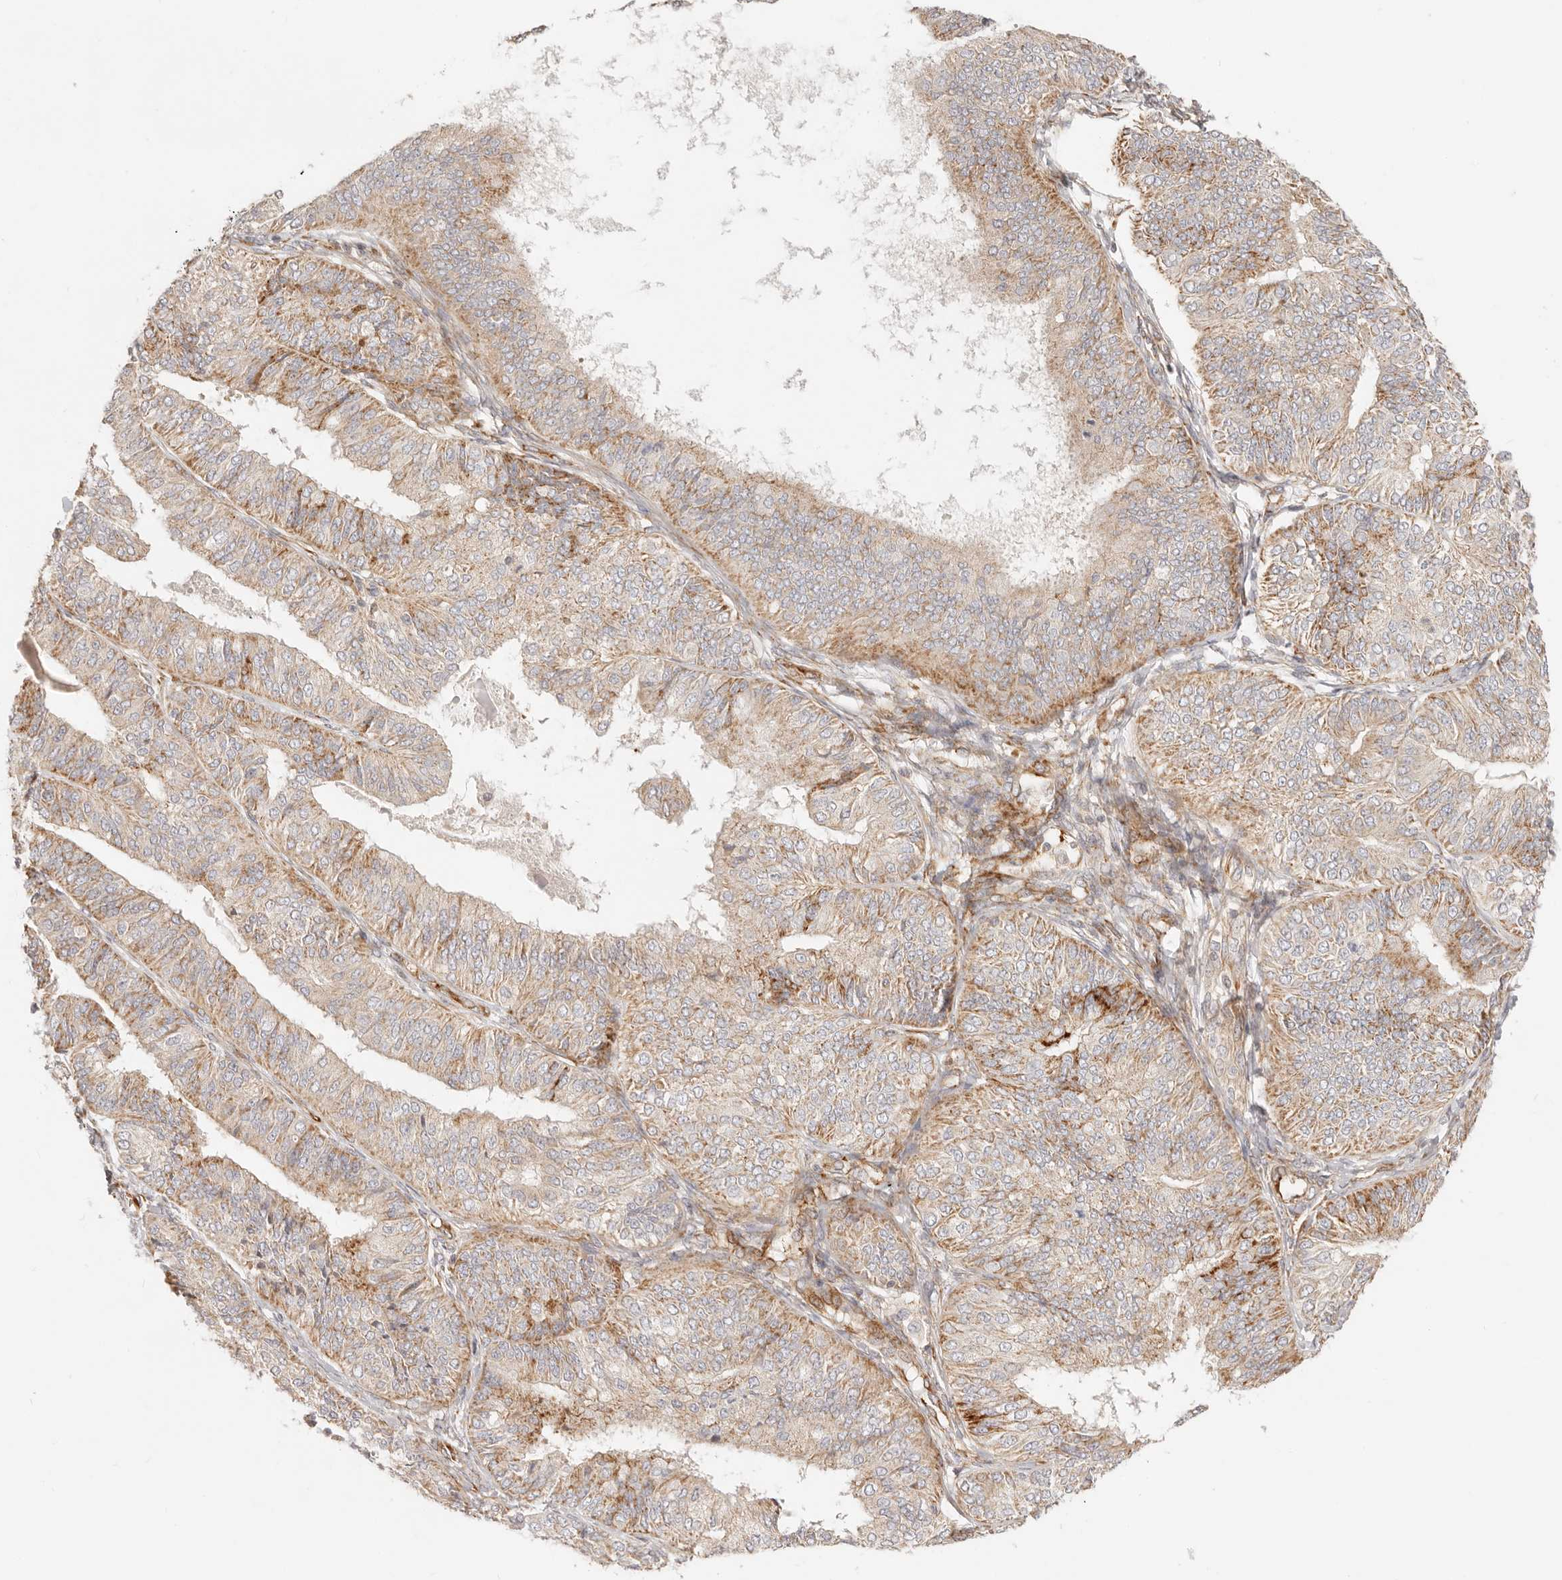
{"staining": {"intensity": "moderate", "quantity": "25%-75%", "location": "cytoplasmic/membranous"}, "tissue": "endometrial cancer", "cell_type": "Tumor cells", "image_type": "cancer", "snomed": [{"axis": "morphology", "description": "Adenocarcinoma, NOS"}, {"axis": "topography", "description": "Endometrium"}], "caption": "Endometrial cancer (adenocarcinoma) was stained to show a protein in brown. There is medium levels of moderate cytoplasmic/membranous expression in about 25%-75% of tumor cells. (DAB (3,3'-diaminobenzidine) IHC with brightfield microscopy, high magnification).", "gene": "SASS6", "patient": {"sex": "female", "age": 58}}